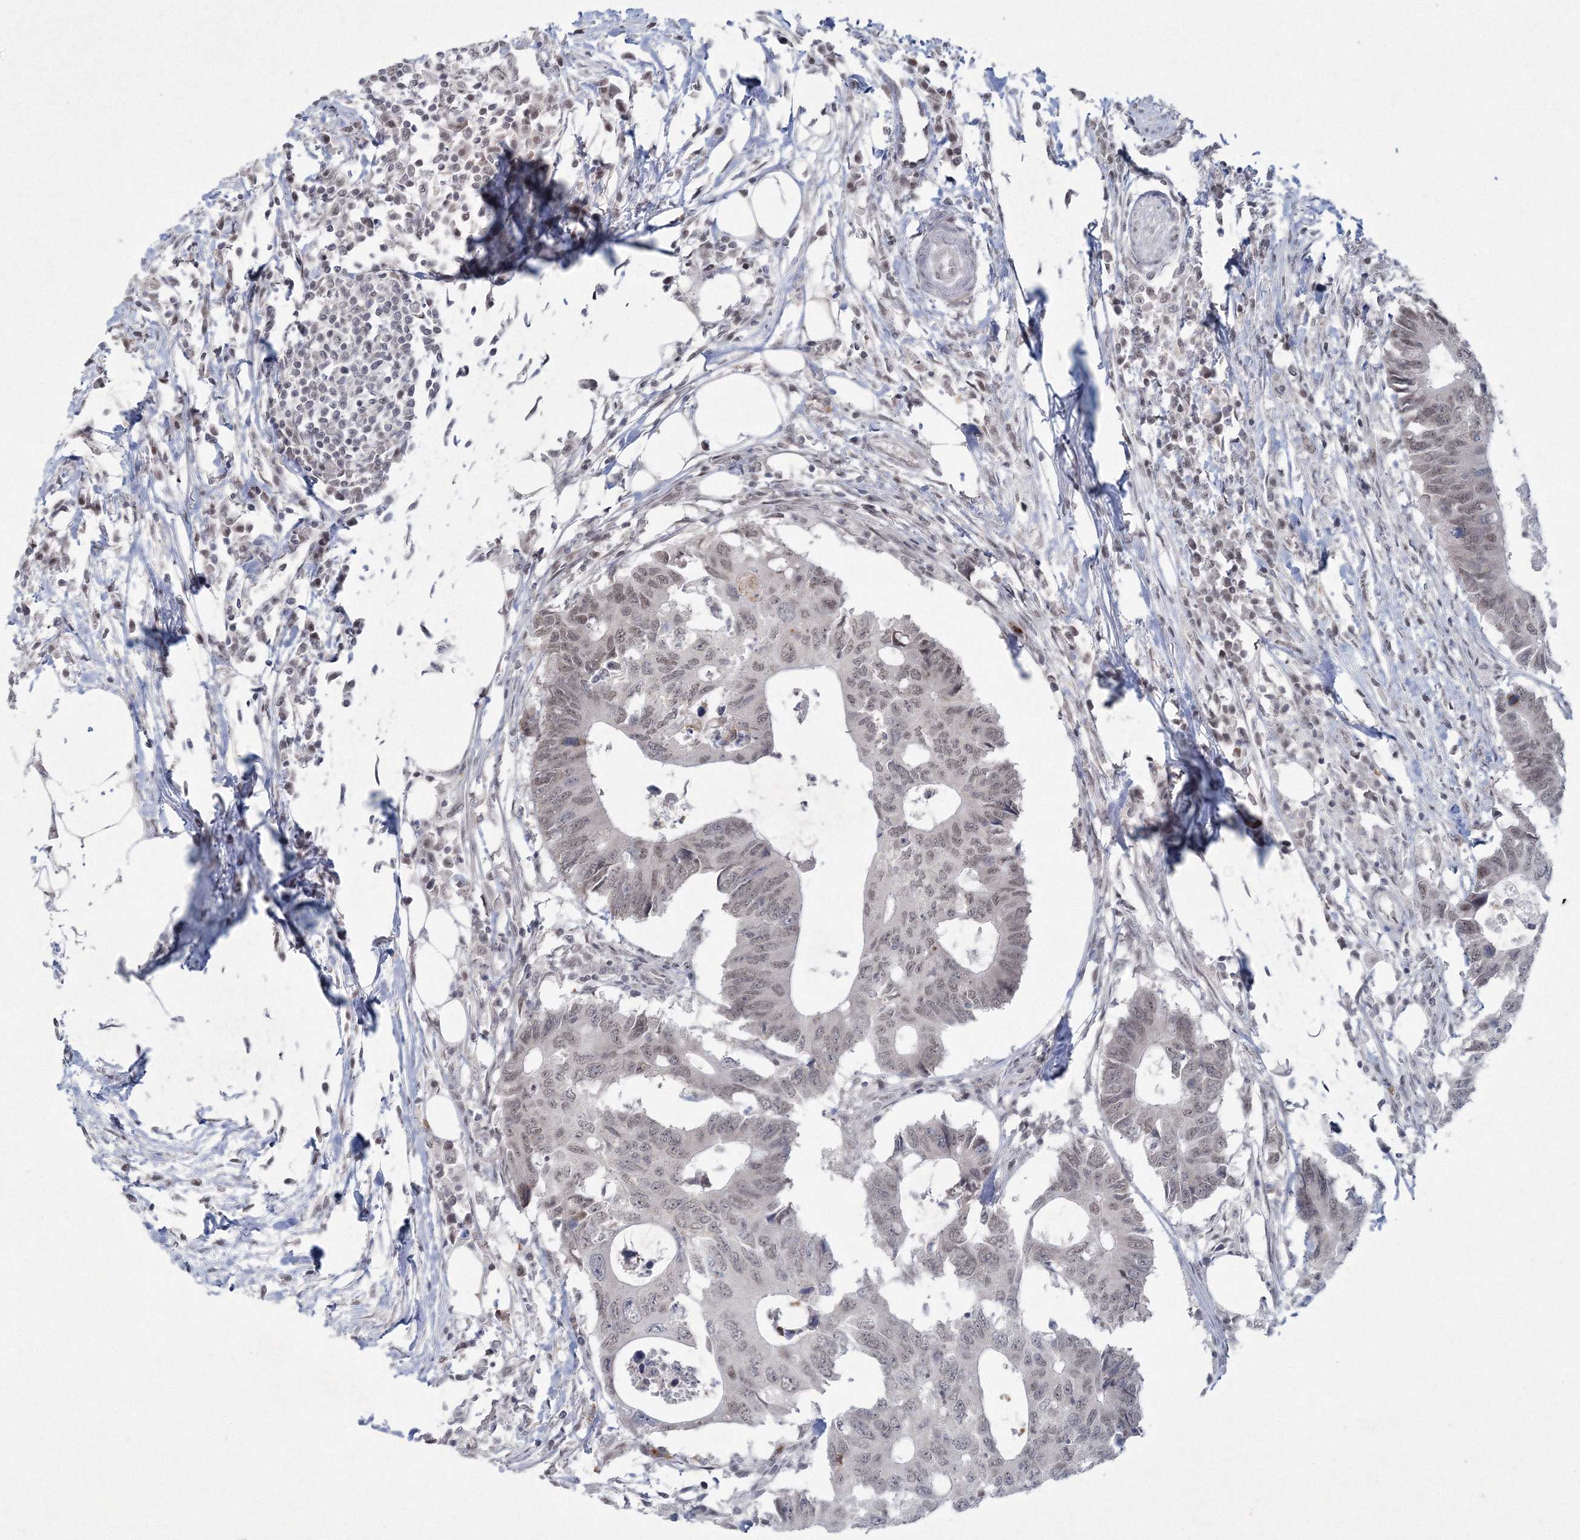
{"staining": {"intensity": "negative", "quantity": "none", "location": "none"}, "tissue": "colorectal cancer", "cell_type": "Tumor cells", "image_type": "cancer", "snomed": [{"axis": "morphology", "description": "Adenocarcinoma, NOS"}, {"axis": "topography", "description": "Colon"}], "caption": "An image of colorectal cancer (adenocarcinoma) stained for a protein exhibits no brown staining in tumor cells. The staining is performed using DAB brown chromogen with nuclei counter-stained in using hematoxylin.", "gene": "C3orf33", "patient": {"sex": "male", "age": 71}}